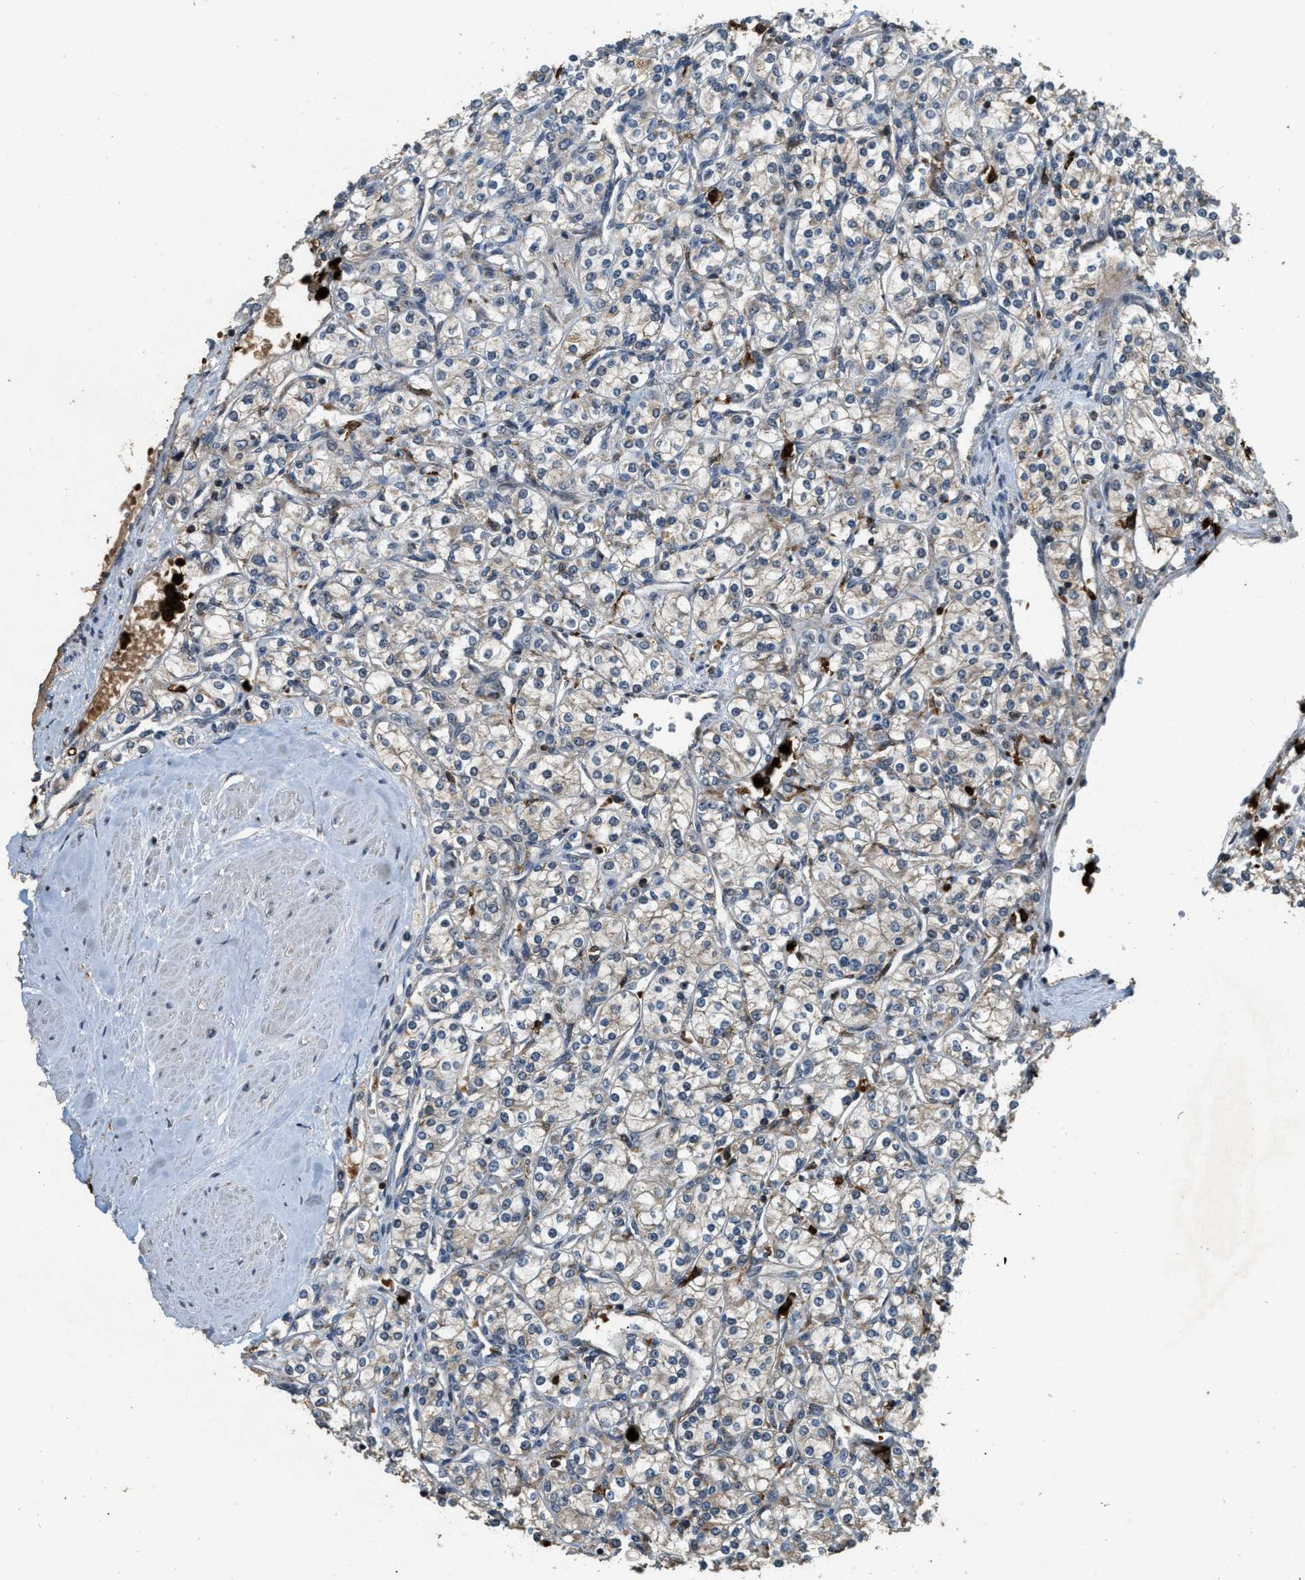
{"staining": {"intensity": "negative", "quantity": "none", "location": "none"}, "tissue": "renal cancer", "cell_type": "Tumor cells", "image_type": "cancer", "snomed": [{"axis": "morphology", "description": "Adenocarcinoma, NOS"}, {"axis": "topography", "description": "Kidney"}], "caption": "DAB (3,3'-diaminobenzidine) immunohistochemical staining of adenocarcinoma (renal) displays no significant expression in tumor cells.", "gene": "RNF141", "patient": {"sex": "male", "age": 77}}